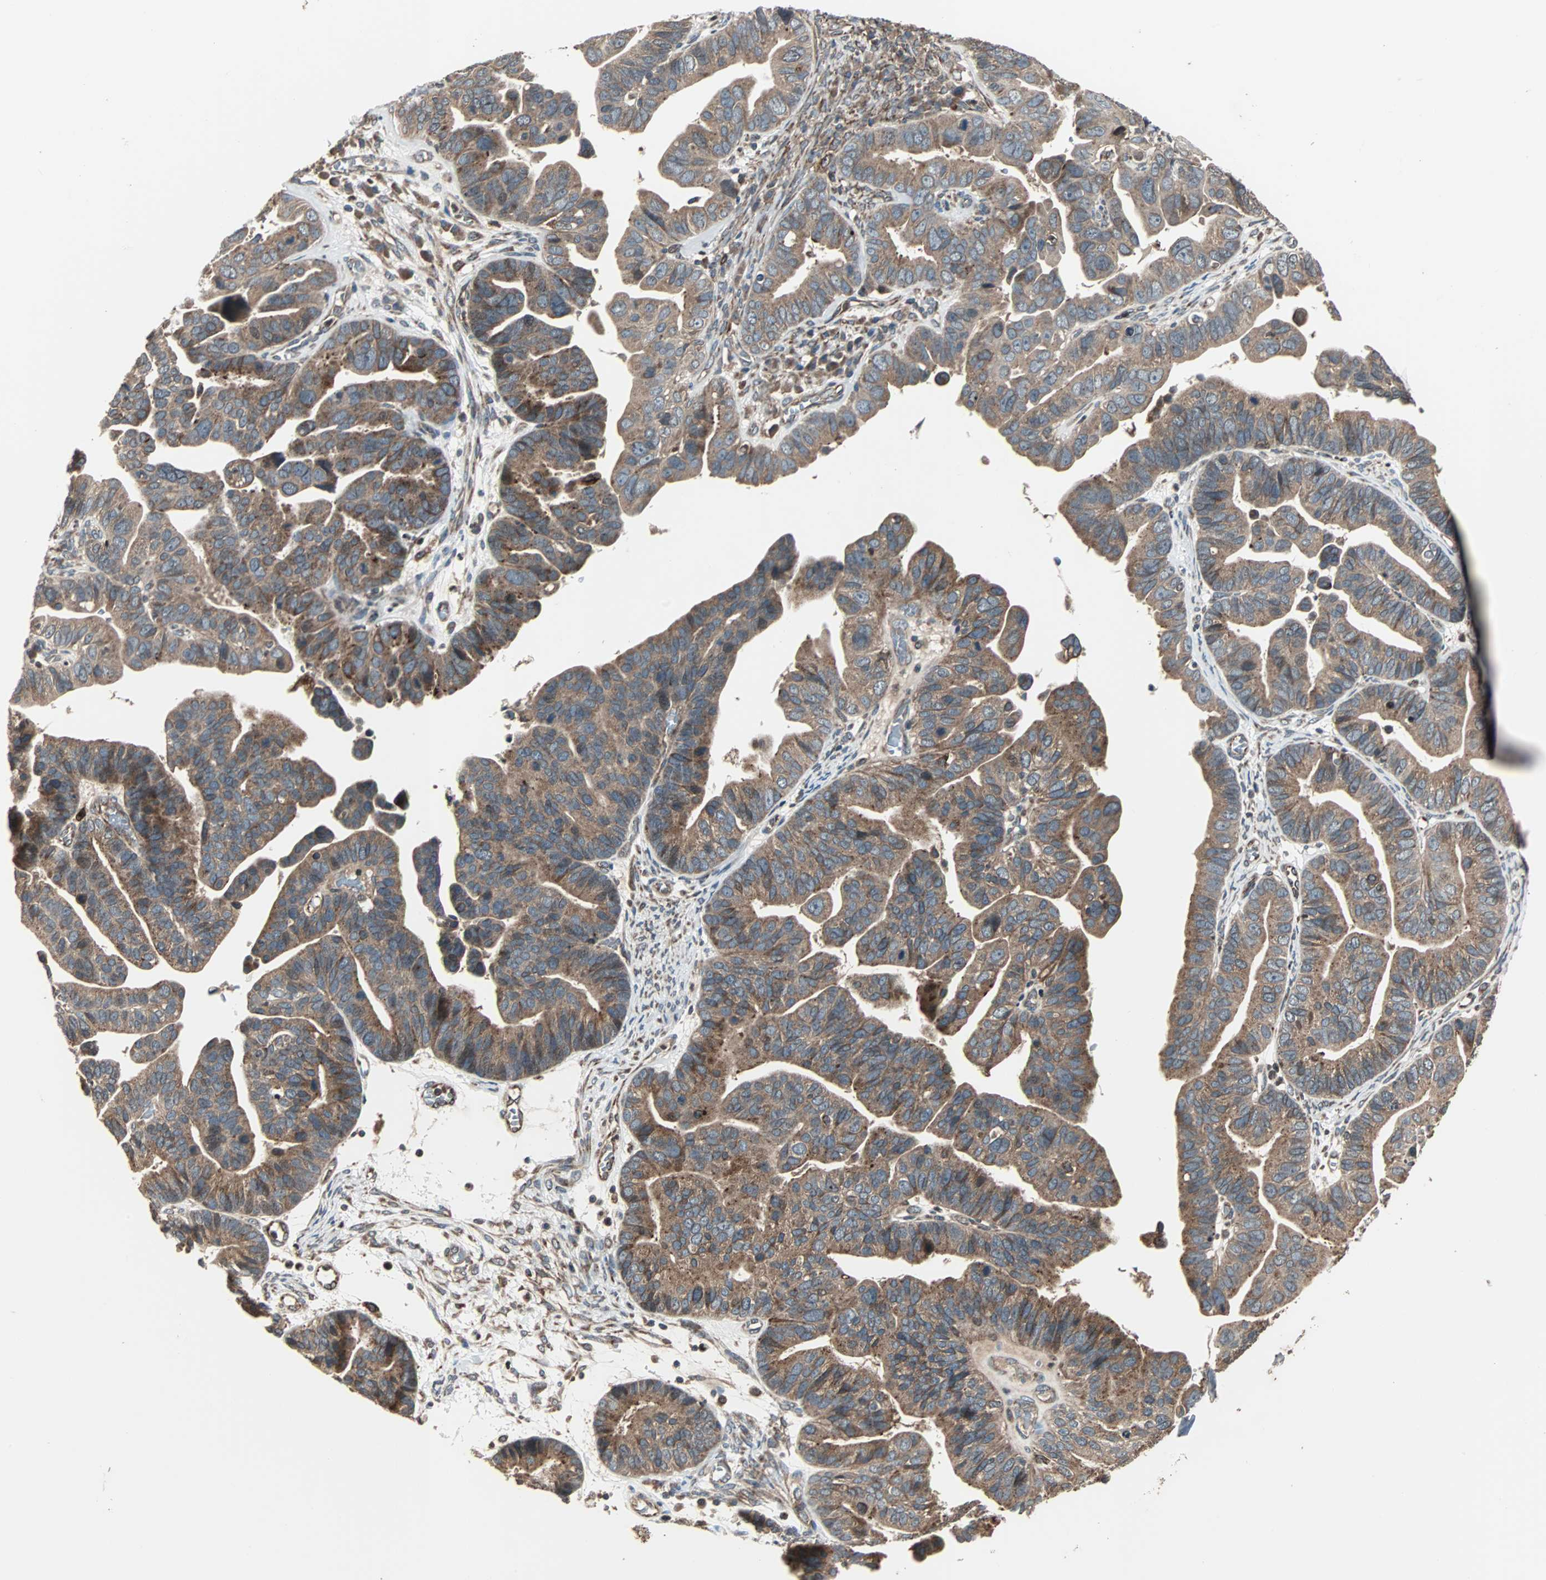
{"staining": {"intensity": "moderate", "quantity": ">75%", "location": "cytoplasmic/membranous"}, "tissue": "ovarian cancer", "cell_type": "Tumor cells", "image_type": "cancer", "snomed": [{"axis": "morphology", "description": "Cystadenocarcinoma, serous, NOS"}, {"axis": "topography", "description": "Ovary"}], "caption": "Ovarian cancer (serous cystadenocarcinoma) stained with a brown dye demonstrates moderate cytoplasmic/membranous positive staining in about >75% of tumor cells.", "gene": "RAB7A", "patient": {"sex": "female", "age": 56}}